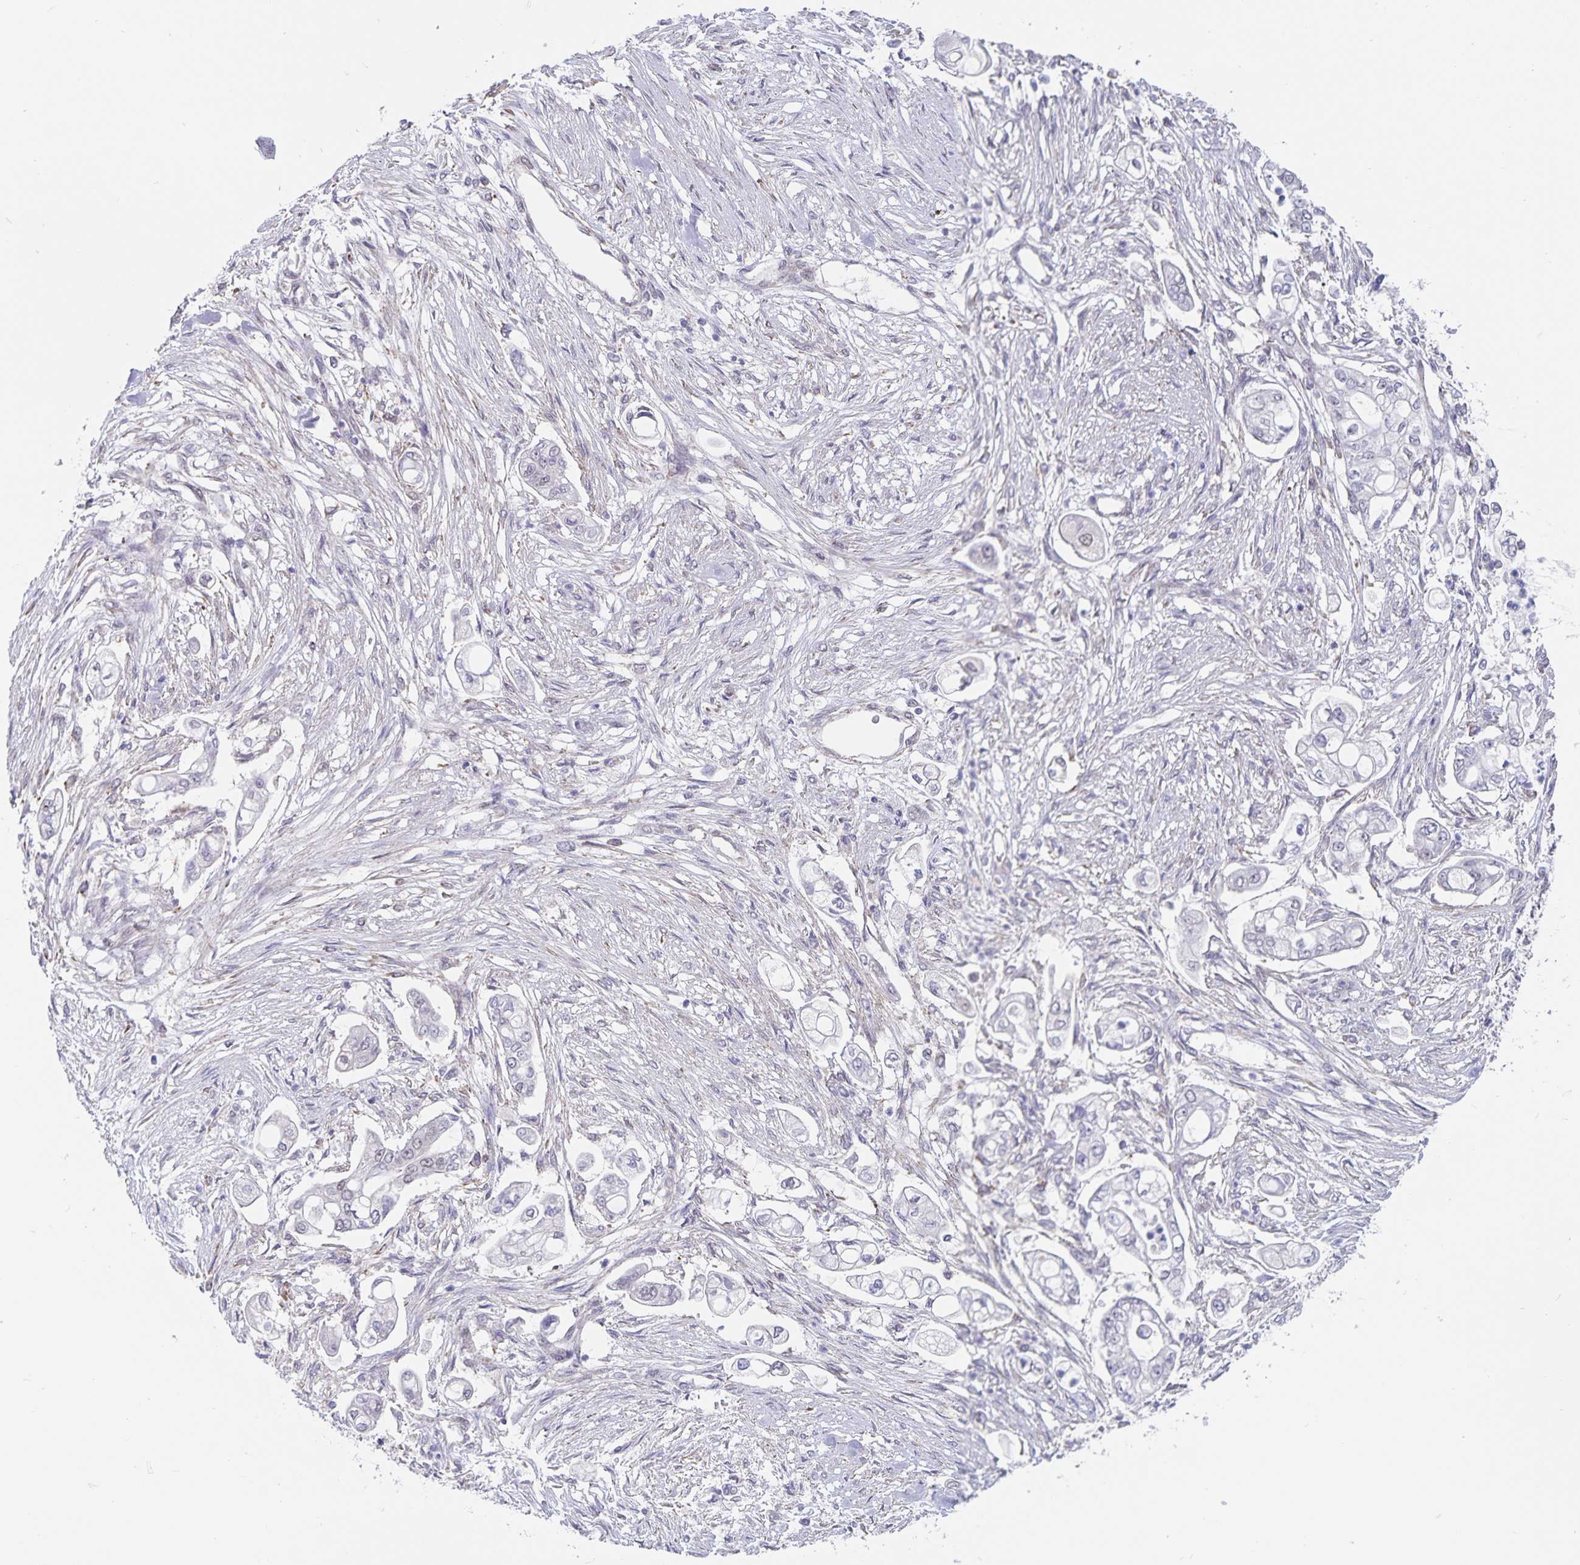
{"staining": {"intensity": "negative", "quantity": "none", "location": "none"}, "tissue": "pancreatic cancer", "cell_type": "Tumor cells", "image_type": "cancer", "snomed": [{"axis": "morphology", "description": "Adenocarcinoma, NOS"}, {"axis": "topography", "description": "Pancreas"}], "caption": "An image of human pancreatic adenocarcinoma is negative for staining in tumor cells.", "gene": "BAG6", "patient": {"sex": "female", "age": 69}}